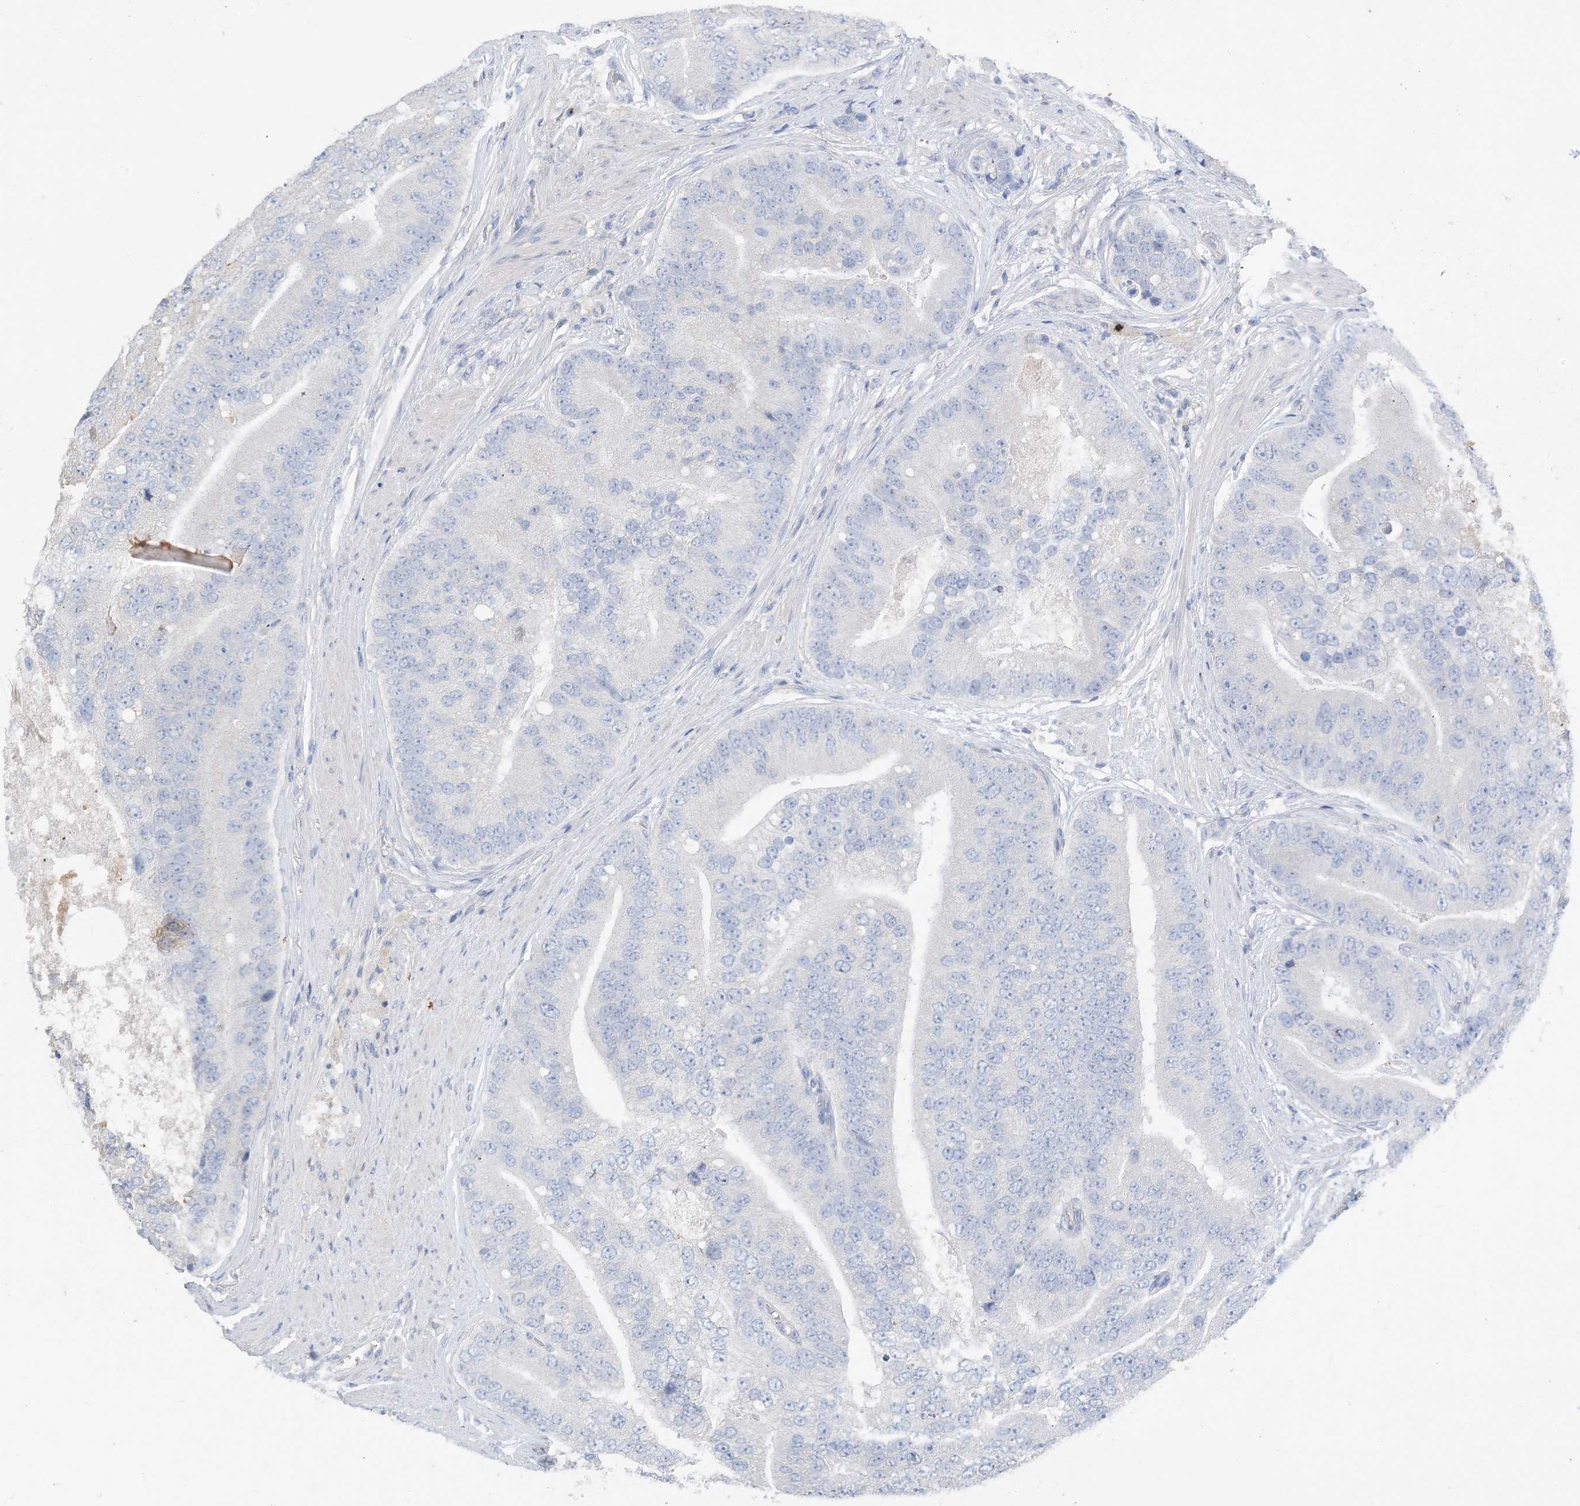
{"staining": {"intensity": "negative", "quantity": "none", "location": "none"}, "tissue": "prostate cancer", "cell_type": "Tumor cells", "image_type": "cancer", "snomed": [{"axis": "morphology", "description": "Adenocarcinoma, High grade"}, {"axis": "topography", "description": "Prostate"}], "caption": "Immunohistochemistry (IHC) micrograph of neoplastic tissue: prostate cancer stained with DAB shows no significant protein staining in tumor cells.", "gene": "KPRP", "patient": {"sex": "male", "age": 70}}